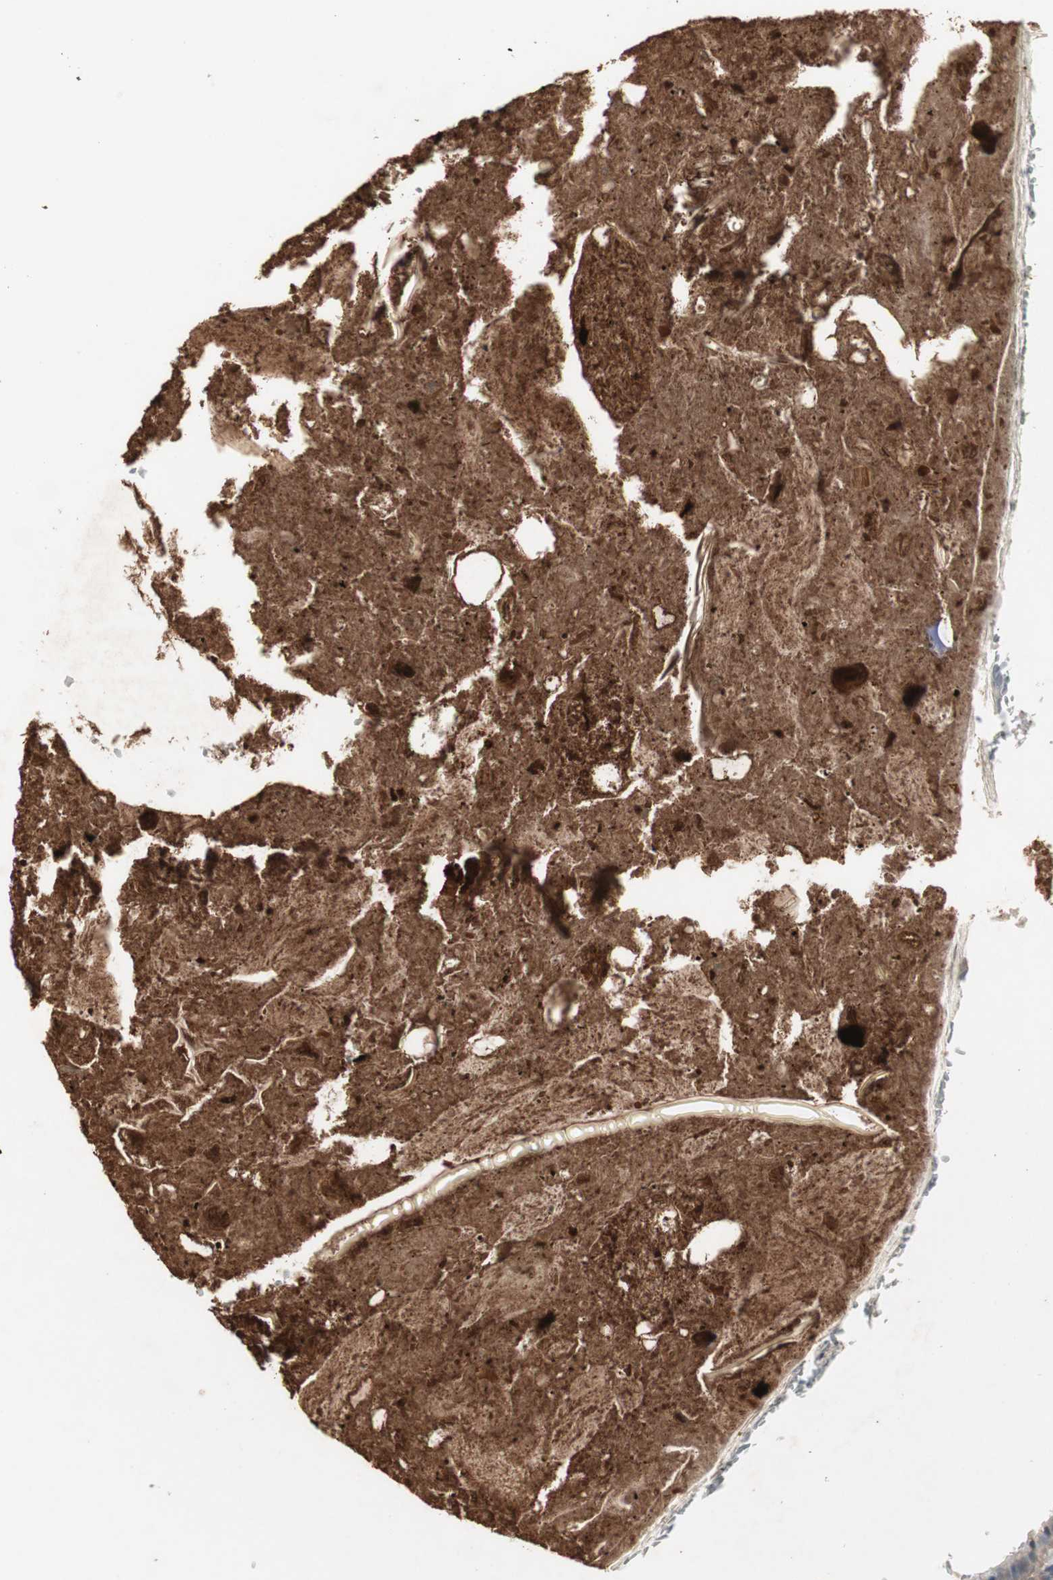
{"staining": {"intensity": "weak", "quantity": "25%-75%", "location": "cytoplasmic/membranous"}, "tissue": "appendix", "cell_type": "Glandular cells", "image_type": "normal", "snomed": [{"axis": "morphology", "description": "Normal tissue, NOS"}, {"axis": "topography", "description": "Appendix"}], "caption": "The immunohistochemical stain shows weak cytoplasmic/membranous expression in glandular cells of benign appendix. Using DAB (3,3'-diaminobenzidine) (brown) and hematoxylin (blue) stains, captured at high magnification using brightfield microscopy.", "gene": "JMJD7", "patient": {"sex": "female", "age": 10}}